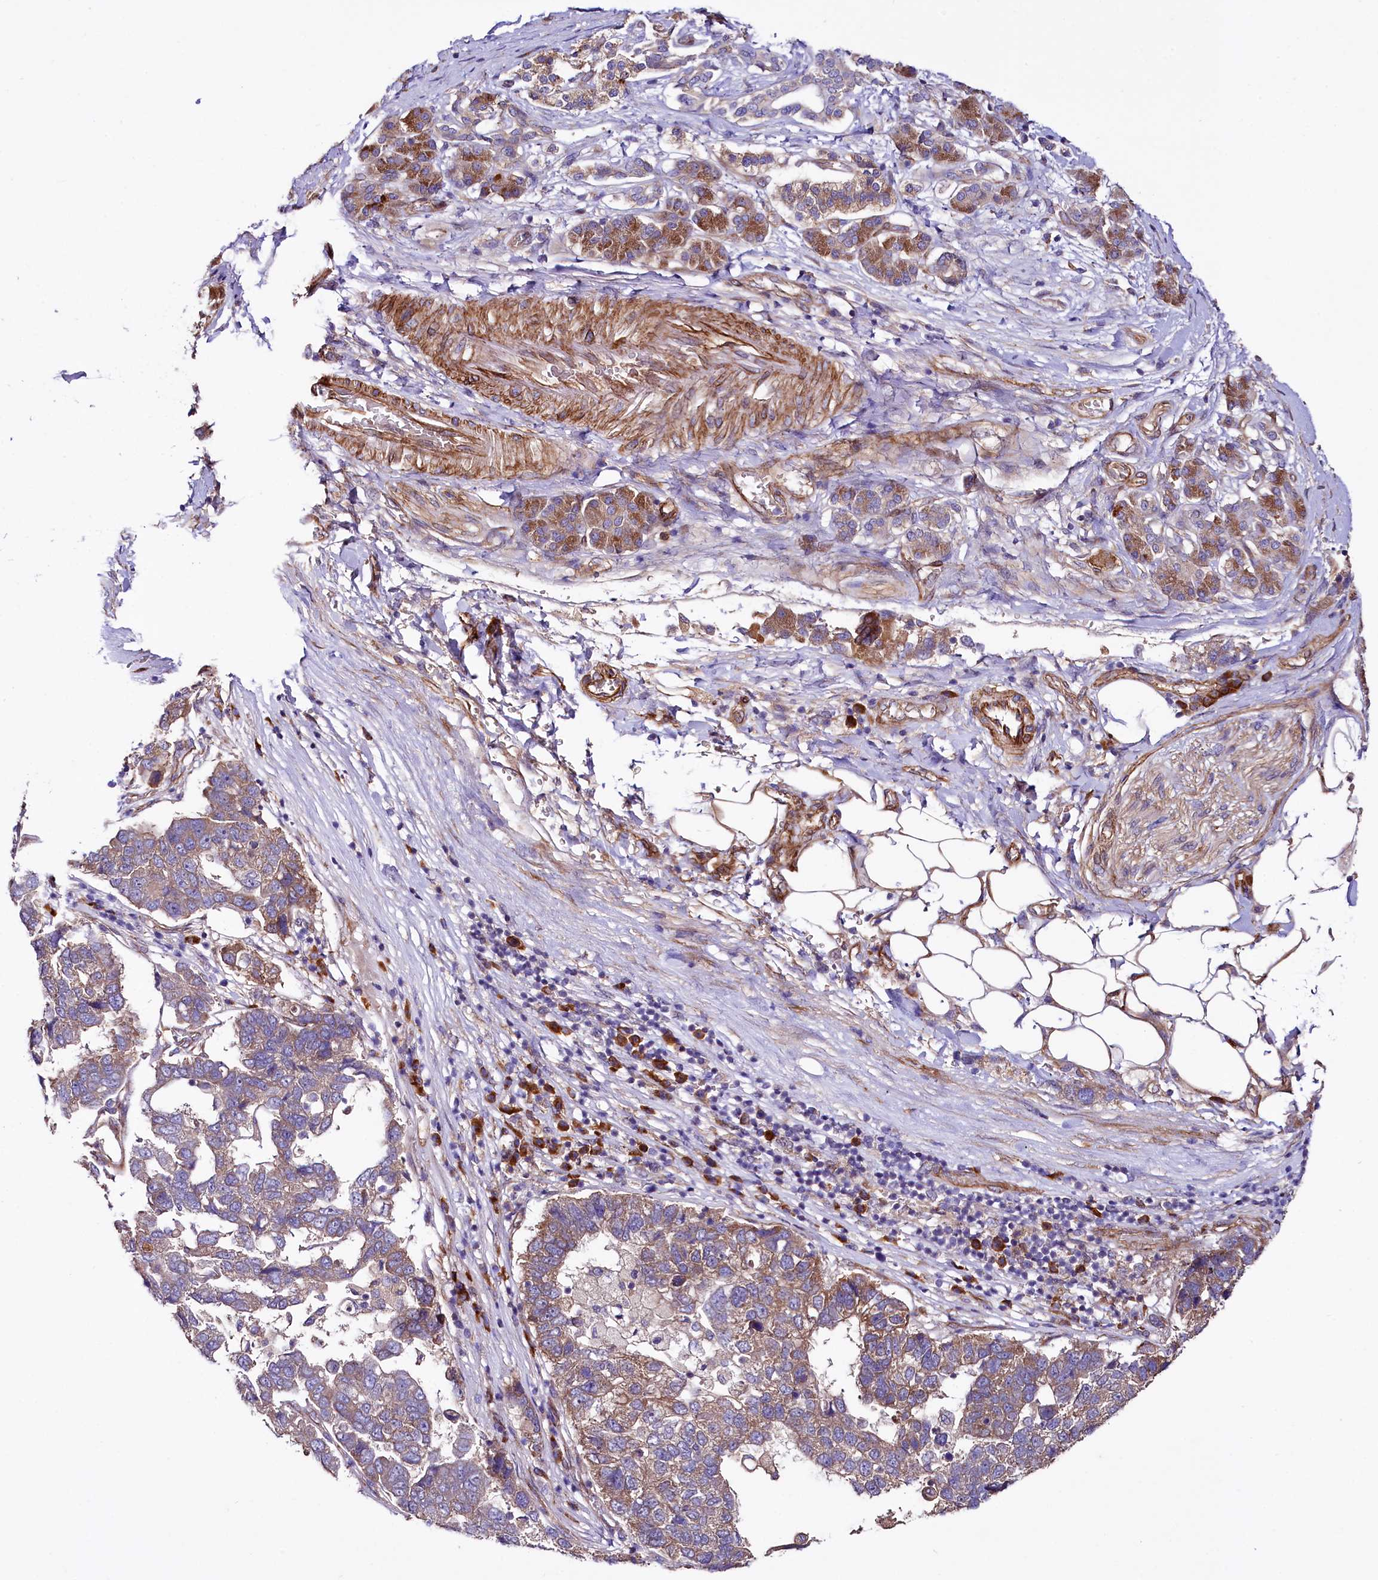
{"staining": {"intensity": "moderate", "quantity": "<25%", "location": "cytoplasmic/membranous"}, "tissue": "pancreatic cancer", "cell_type": "Tumor cells", "image_type": "cancer", "snomed": [{"axis": "morphology", "description": "Adenocarcinoma, NOS"}, {"axis": "topography", "description": "Pancreas"}], "caption": "Immunohistochemistry (IHC) (DAB (3,3'-diaminobenzidine)) staining of pancreatic cancer demonstrates moderate cytoplasmic/membranous protein staining in about <25% of tumor cells. The staining was performed using DAB, with brown indicating positive protein expression. Nuclei are stained blue with hematoxylin.", "gene": "SPATS2", "patient": {"sex": "female", "age": 61}}